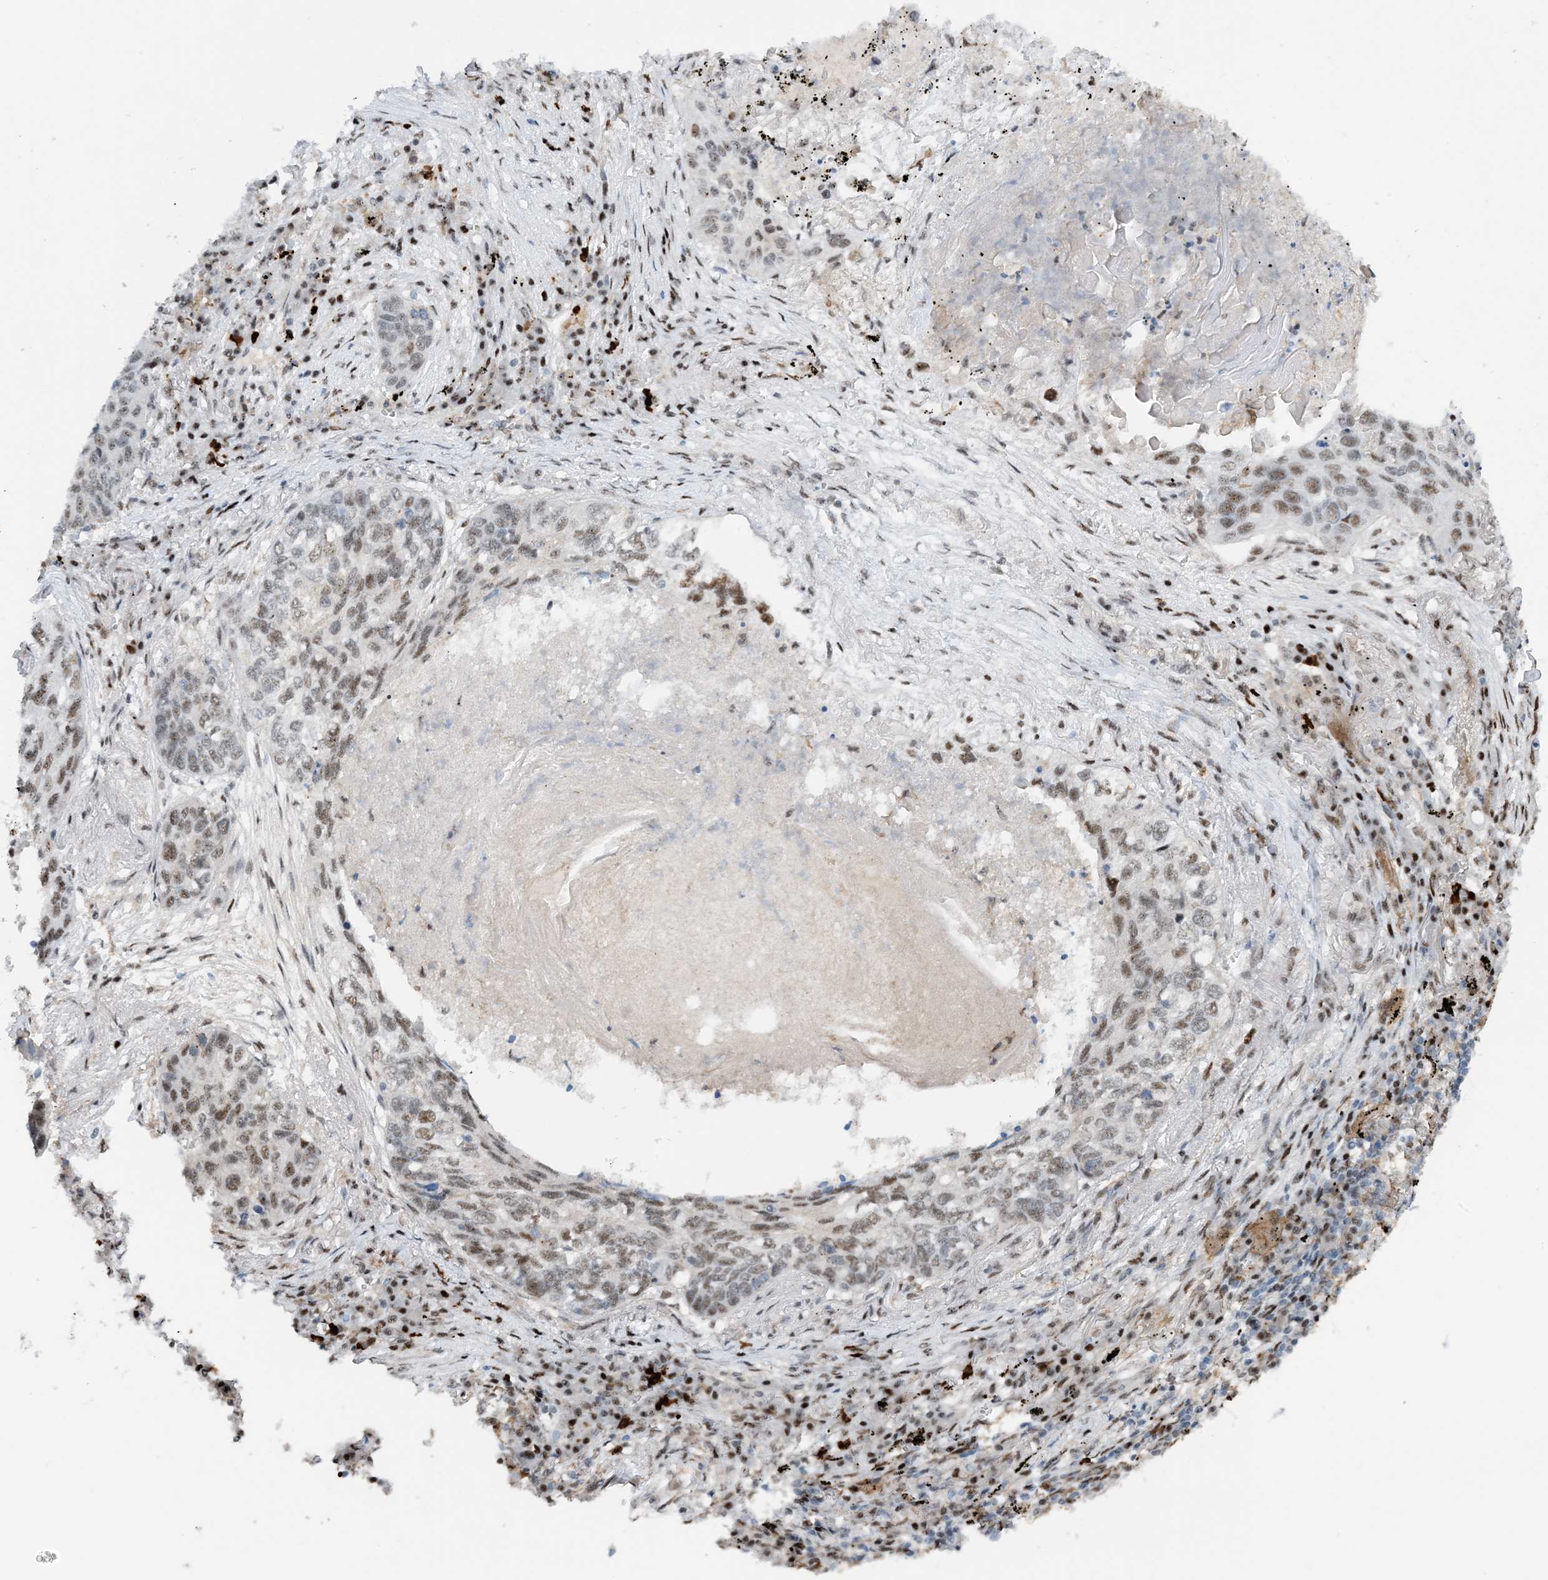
{"staining": {"intensity": "moderate", "quantity": ">75%", "location": "nuclear"}, "tissue": "lung cancer", "cell_type": "Tumor cells", "image_type": "cancer", "snomed": [{"axis": "morphology", "description": "Squamous cell carcinoma, NOS"}, {"axis": "topography", "description": "Lung"}], "caption": "Approximately >75% of tumor cells in human lung cancer reveal moderate nuclear protein expression as visualized by brown immunohistochemical staining.", "gene": "HEMK1", "patient": {"sex": "female", "age": 63}}